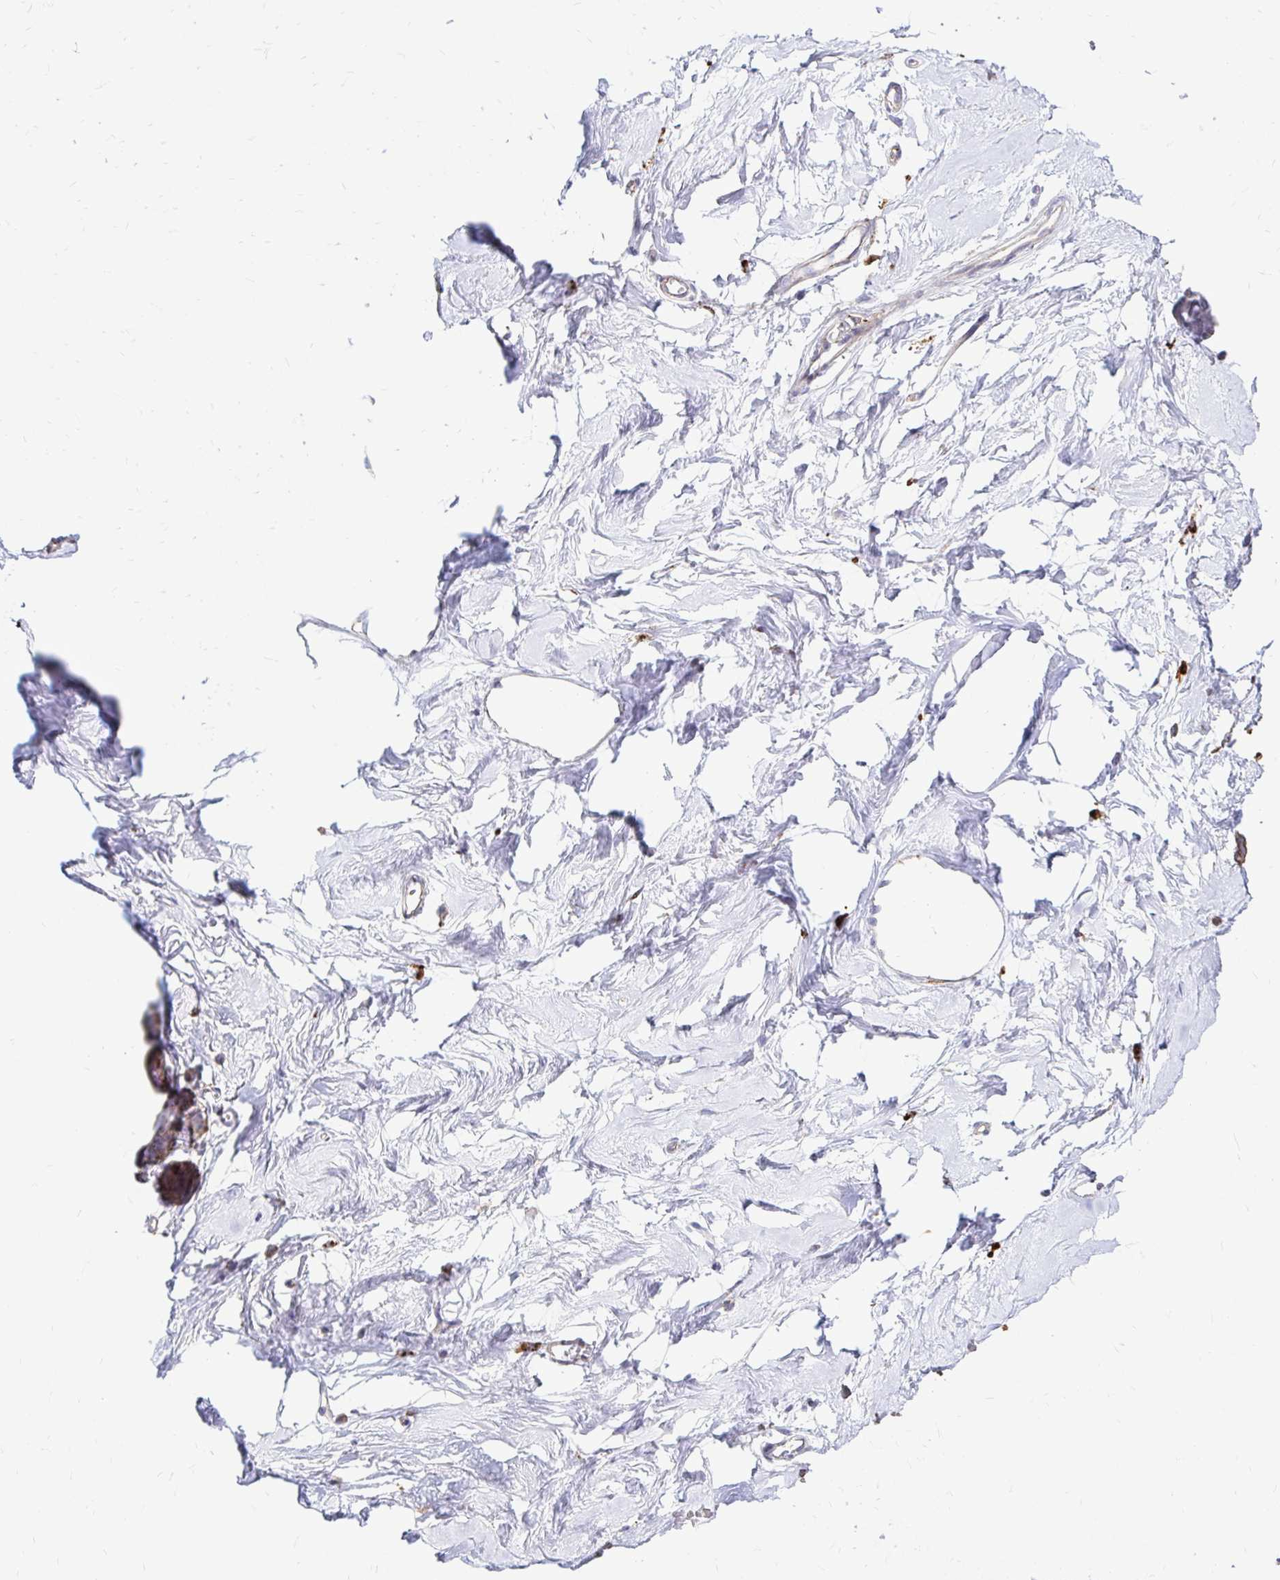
{"staining": {"intensity": "negative", "quantity": "none", "location": "none"}, "tissue": "breast", "cell_type": "Adipocytes", "image_type": "normal", "snomed": [{"axis": "morphology", "description": "Normal tissue, NOS"}, {"axis": "topography", "description": "Breast"}], "caption": "A high-resolution photomicrograph shows IHC staining of unremarkable breast, which displays no significant positivity in adipocytes.", "gene": "FUCA1", "patient": {"sex": "female", "age": 45}}